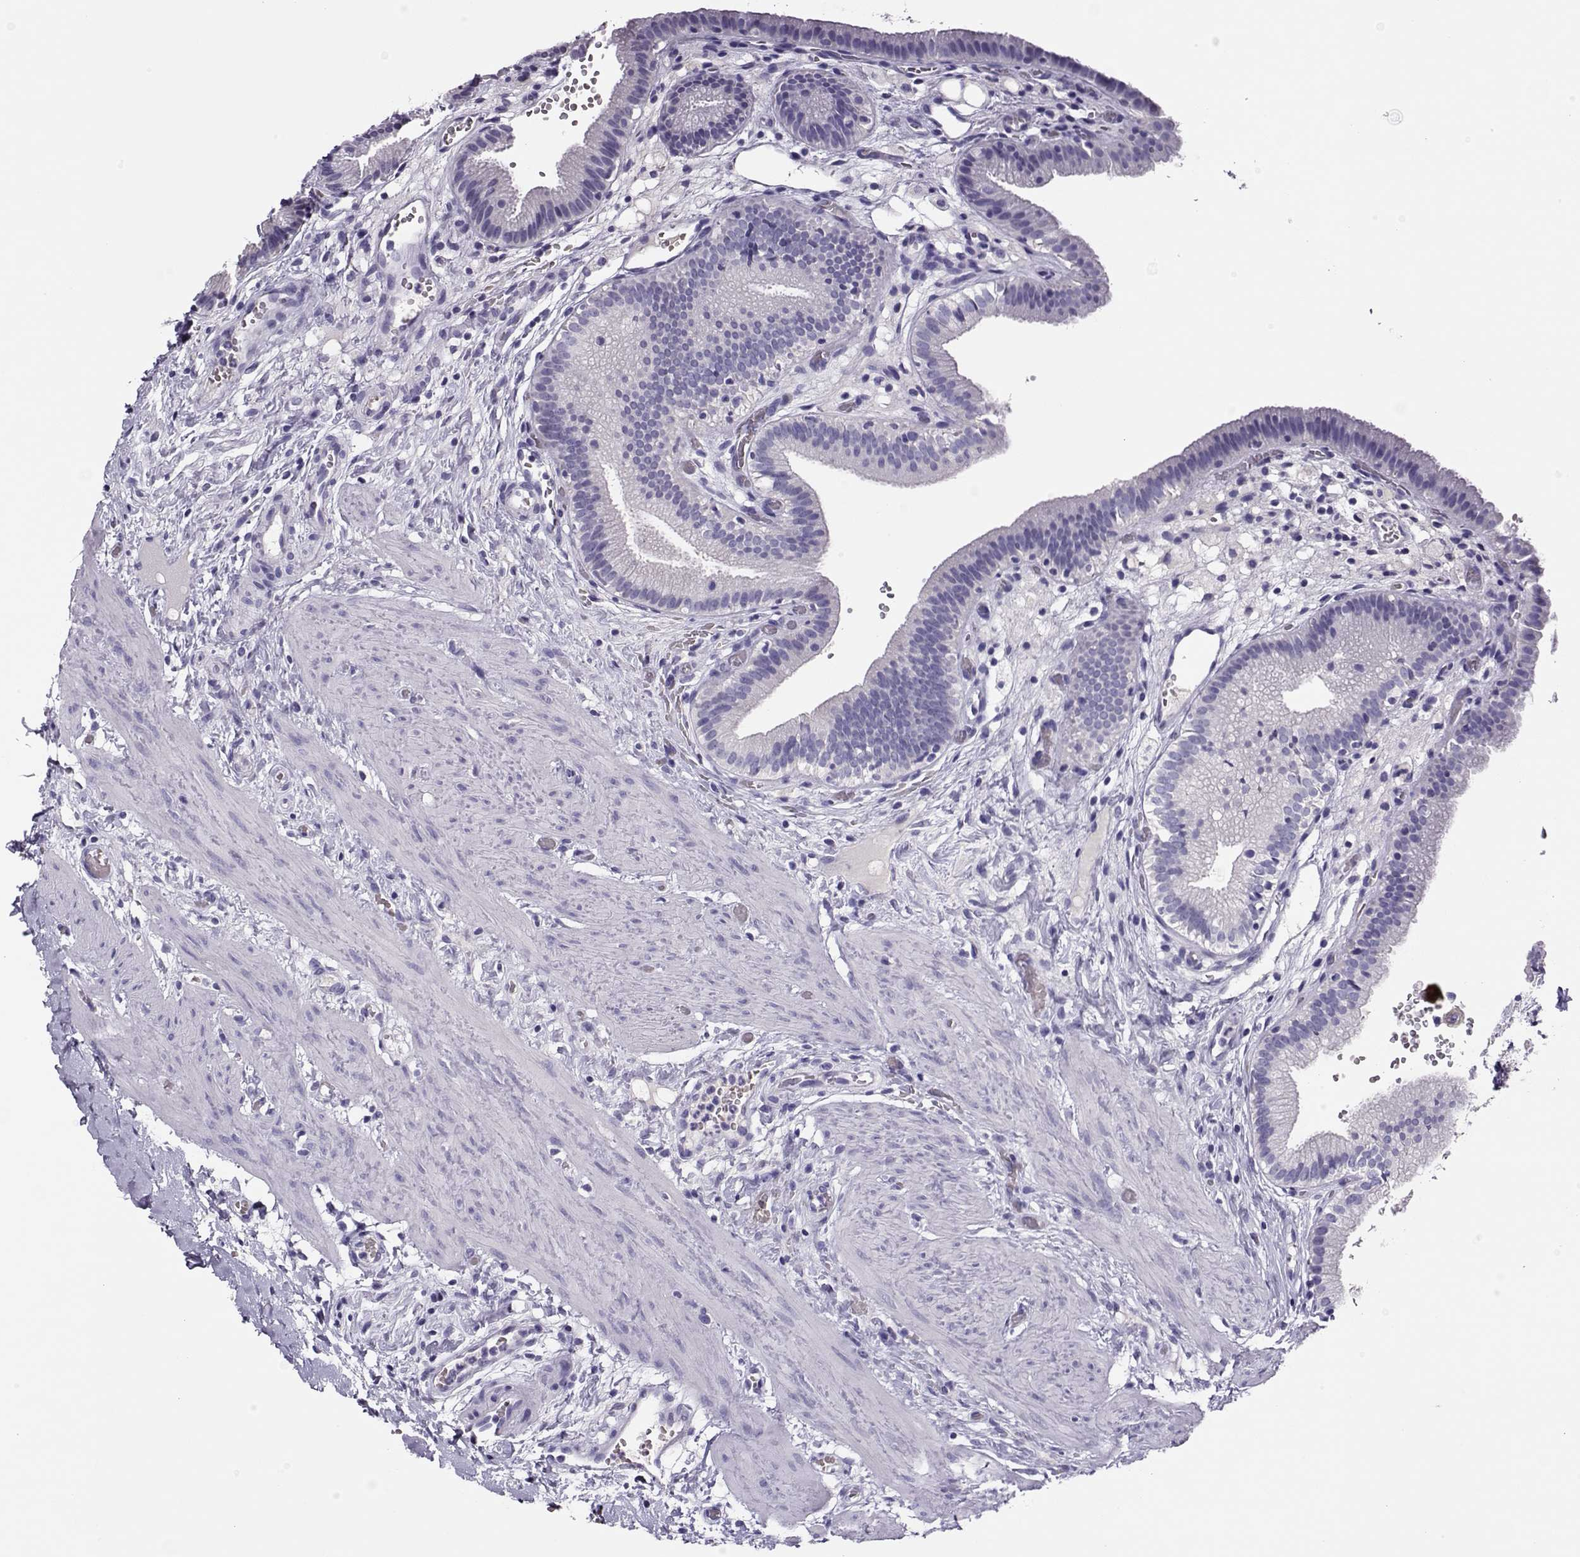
{"staining": {"intensity": "negative", "quantity": "none", "location": "none"}, "tissue": "gallbladder", "cell_type": "Glandular cells", "image_type": "normal", "snomed": [{"axis": "morphology", "description": "Normal tissue, NOS"}, {"axis": "topography", "description": "Gallbladder"}], "caption": "Unremarkable gallbladder was stained to show a protein in brown. There is no significant expression in glandular cells. (Immunohistochemistry (ihc), brightfield microscopy, high magnification).", "gene": "LINGO1", "patient": {"sex": "female", "age": 24}}